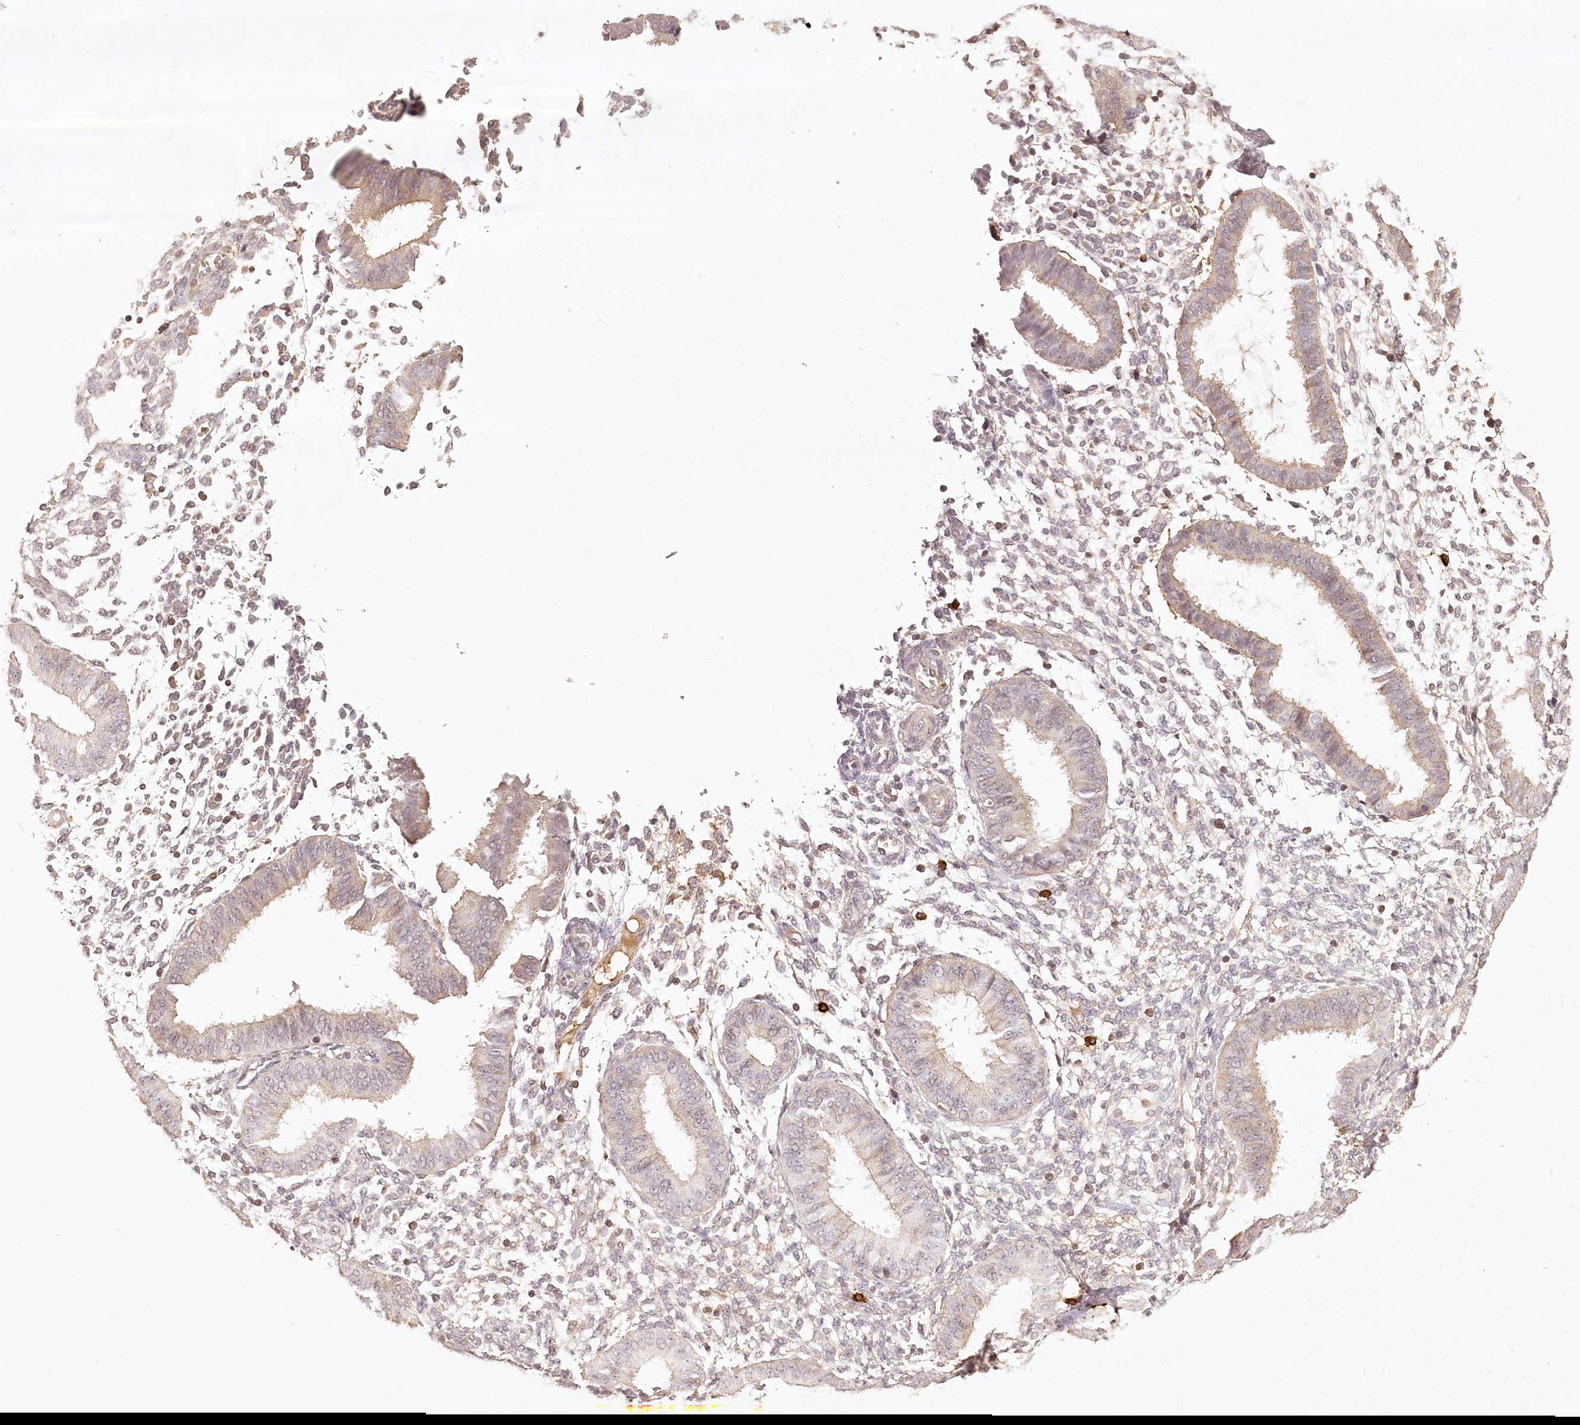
{"staining": {"intensity": "negative", "quantity": "none", "location": "none"}, "tissue": "endometrium", "cell_type": "Cells in endometrial stroma", "image_type": "normal", "snomed": [{"axis": "morphology", "description": "Normal tissue, NOS"}, {"axis": "topography", "description": "Uterus"}, {"axis": "topography", "description": "Endometrium"}], "caption": "Endometrium was stained to show a protein in brown. There is no significant expression in cells in endometrial stroma. (Immunohistochemistry, brightfield microscopy, high magnification).", "gene": "SYNGR1", "patient": {"sex": "female", "age": 48}}